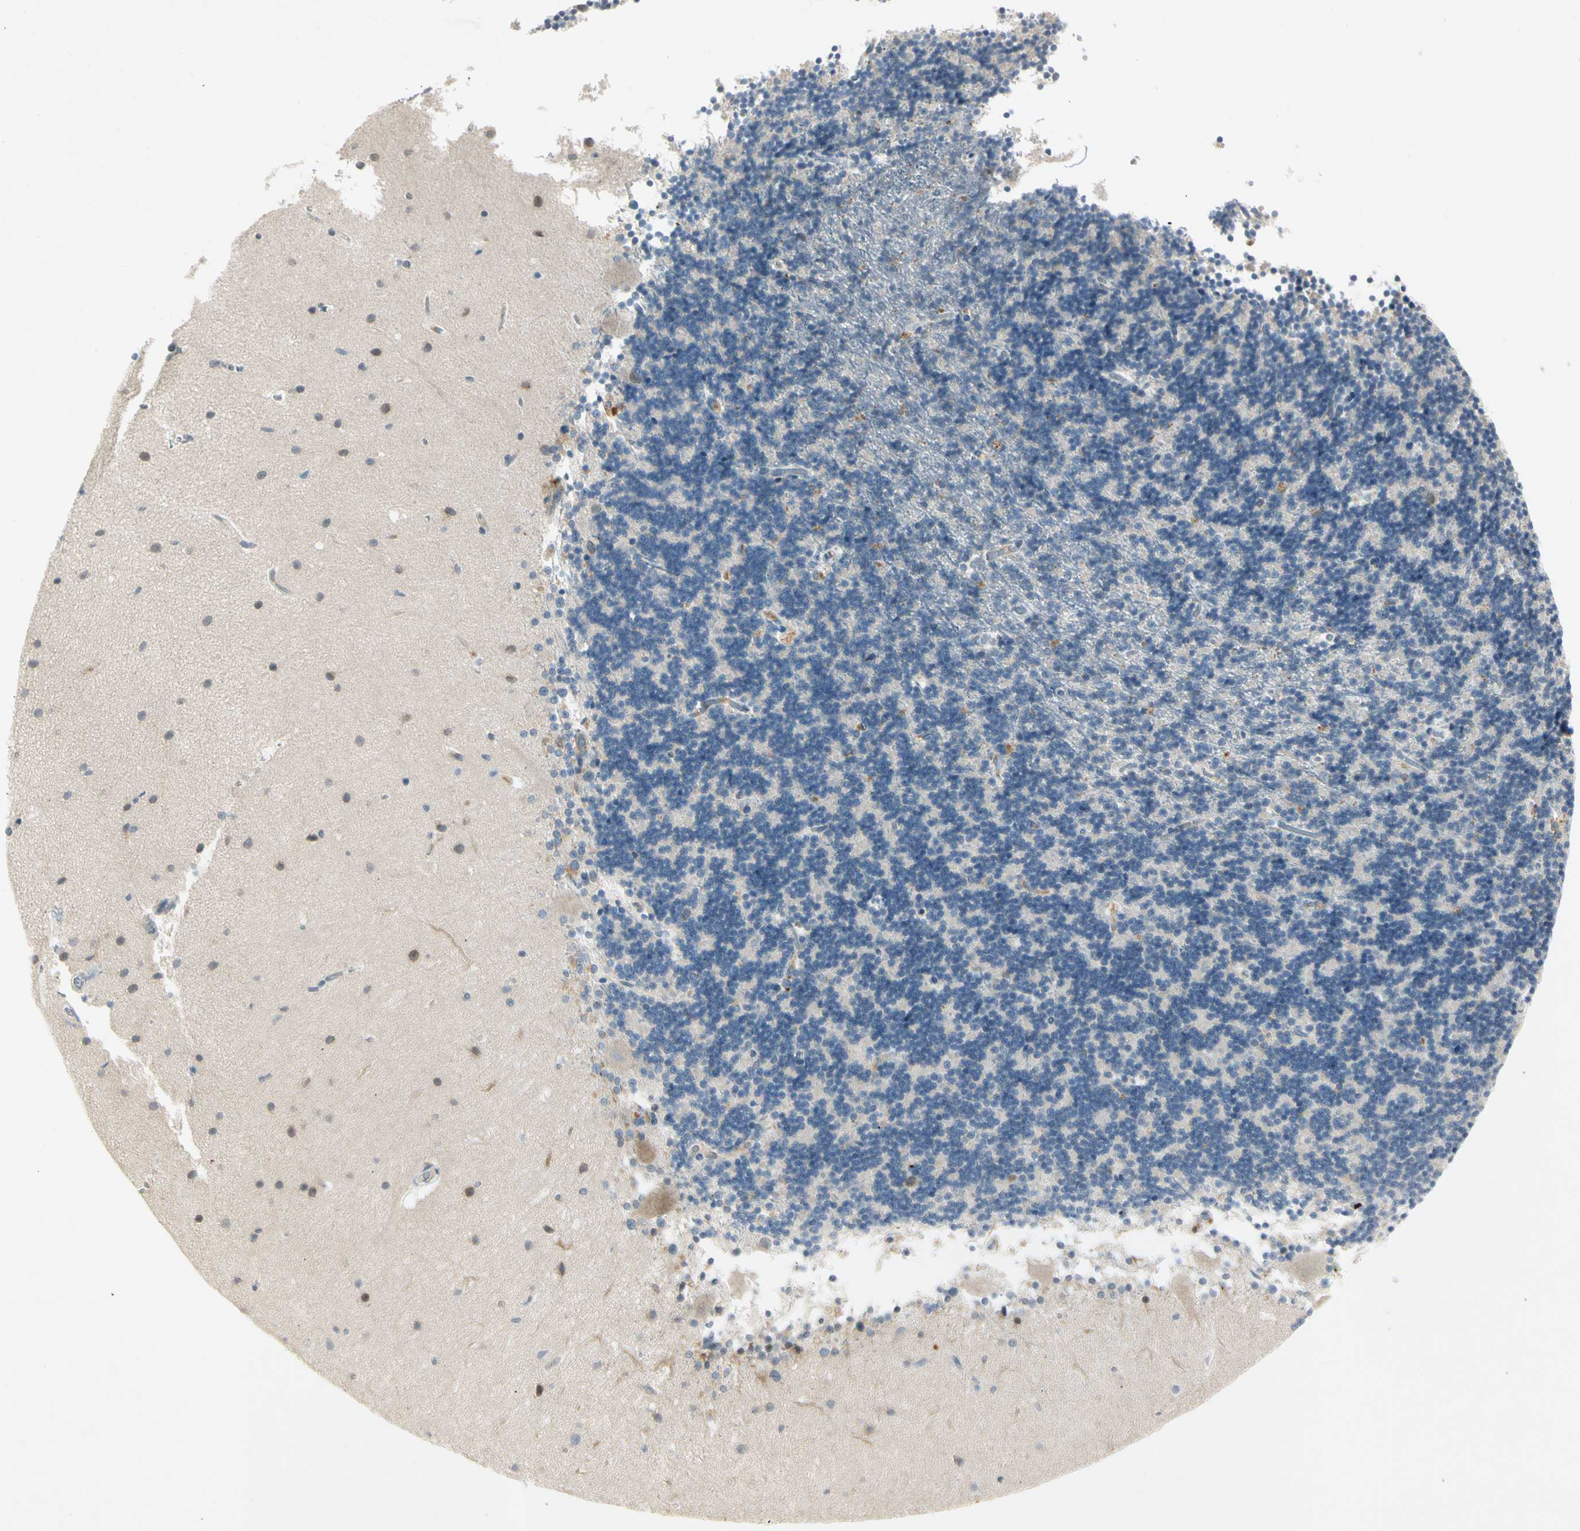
{"staining": {"intensity": "negative", "quantity": "none", "location": "none"}, "tissue": "cerebellum", "cell_type": "Cells in granular layer", "image_type": "normal", "snomed": [{"axis": "morphology", "description": "Normal tissue, NOS"}, {"axis": "topography", "description": "Cerebellum"}], "caption": "Cerebellum stained for a protein using IHC reveals no staining cells in granular layer.", "gene": "PITX1", "patient": {"sex": "female", "age": 54}}